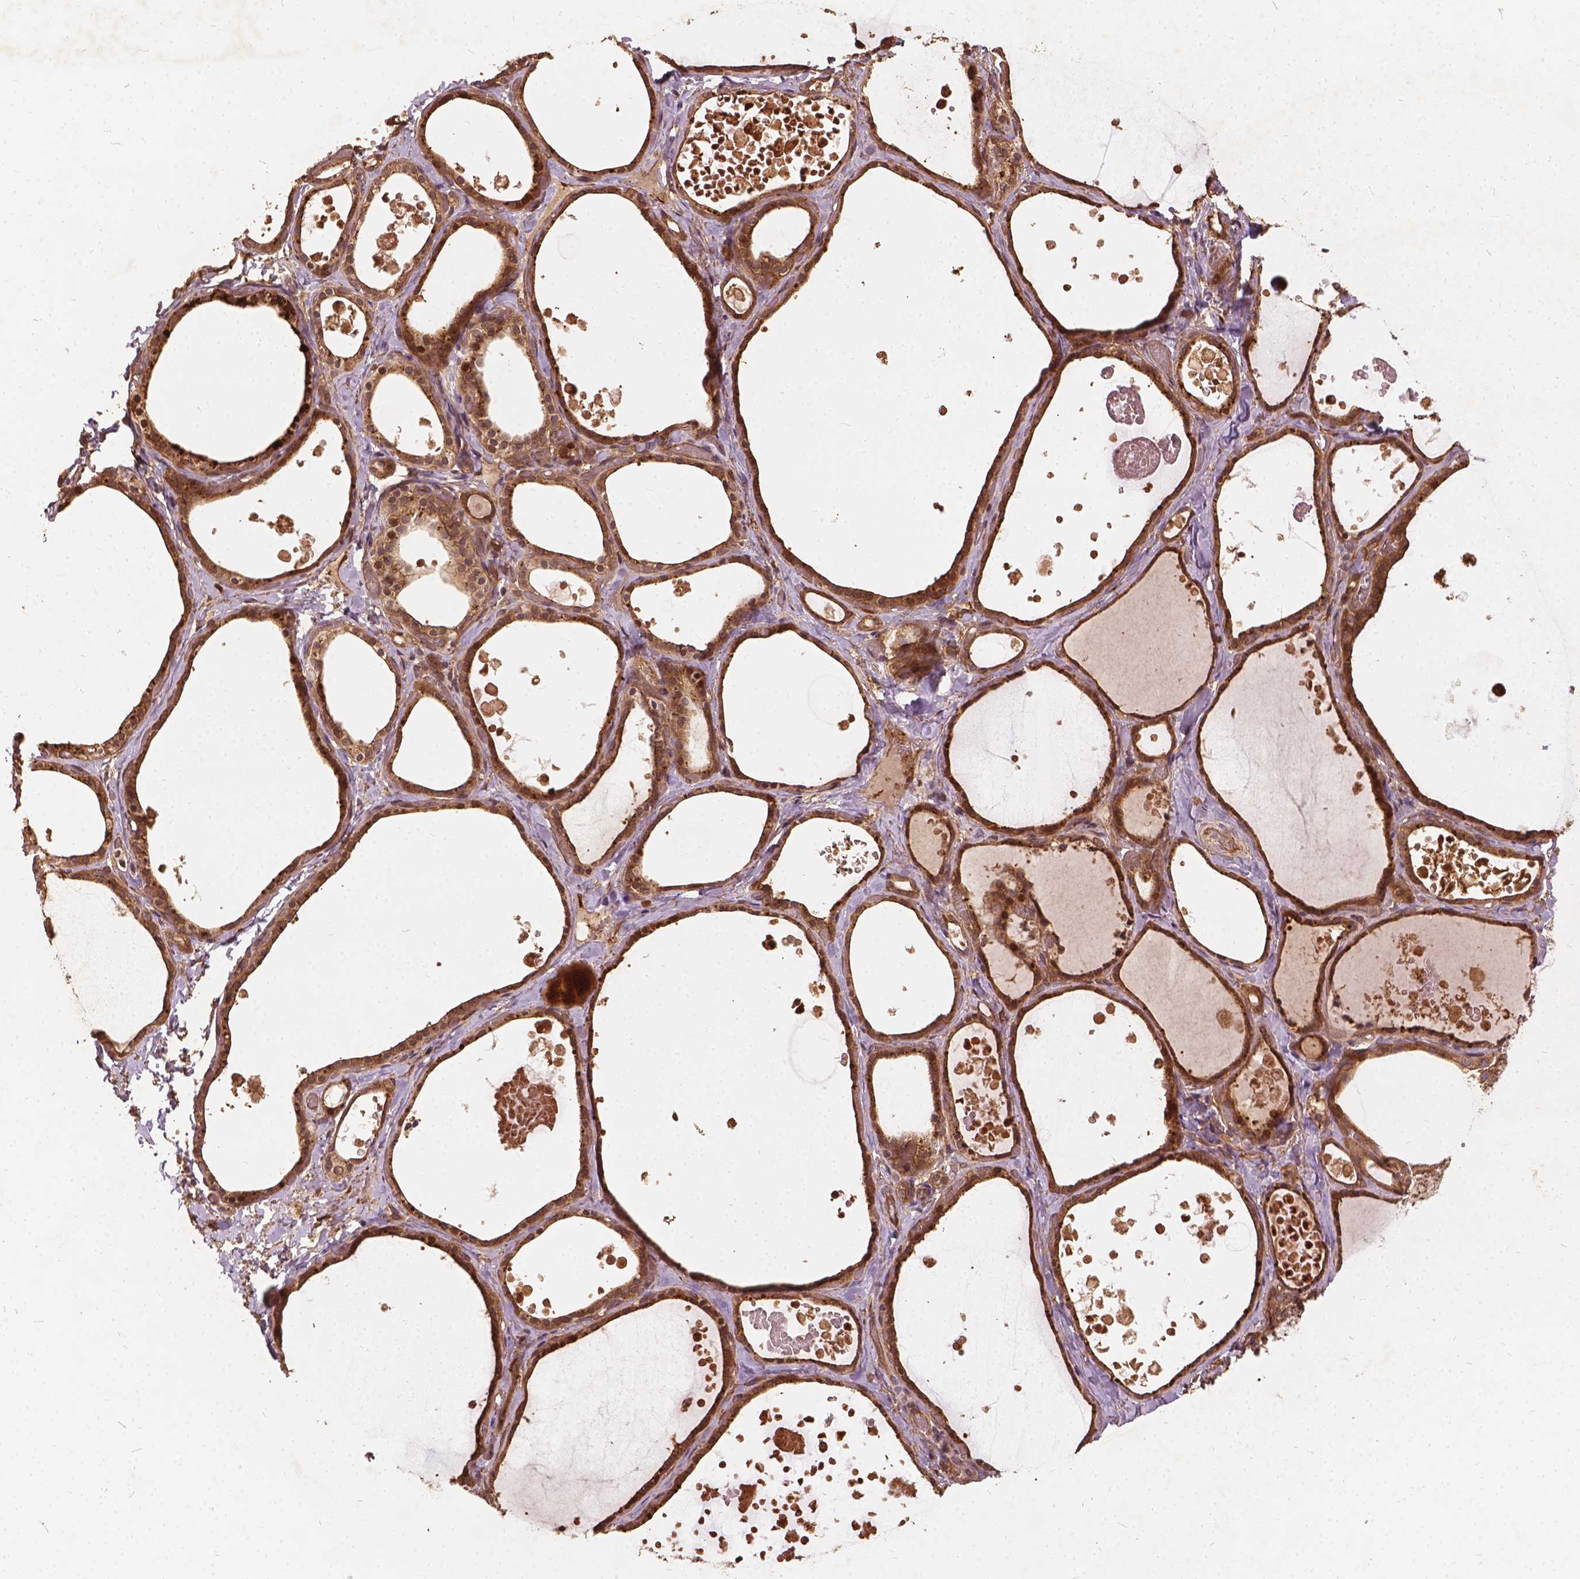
{"staining": {"intensity": "strong", "quantity": ">75%", "location": "cytoplasmic/membranous,nuclear"}, "tissue": "thyroid gland", "cell_type": "Glandular cells", "image_type": "normal", "snomed": [{"axis": "morphology", "description": "Normal tissue, NOS"}, {"axis": "topography", "description": "Thyroid gland"}], "caption": "Glandular cells reveal high levels of strong cytoplasmic/membranous,nuclear expression in approximately >75% of cells in benign thyroid gland. The staining is performed using DAB brown chromogen to label protein expression. The nuclei are counter-stained blue using hematoxylin.", "gene": "UBXN2A", "patient": {"sex": "female", "age": 56}}